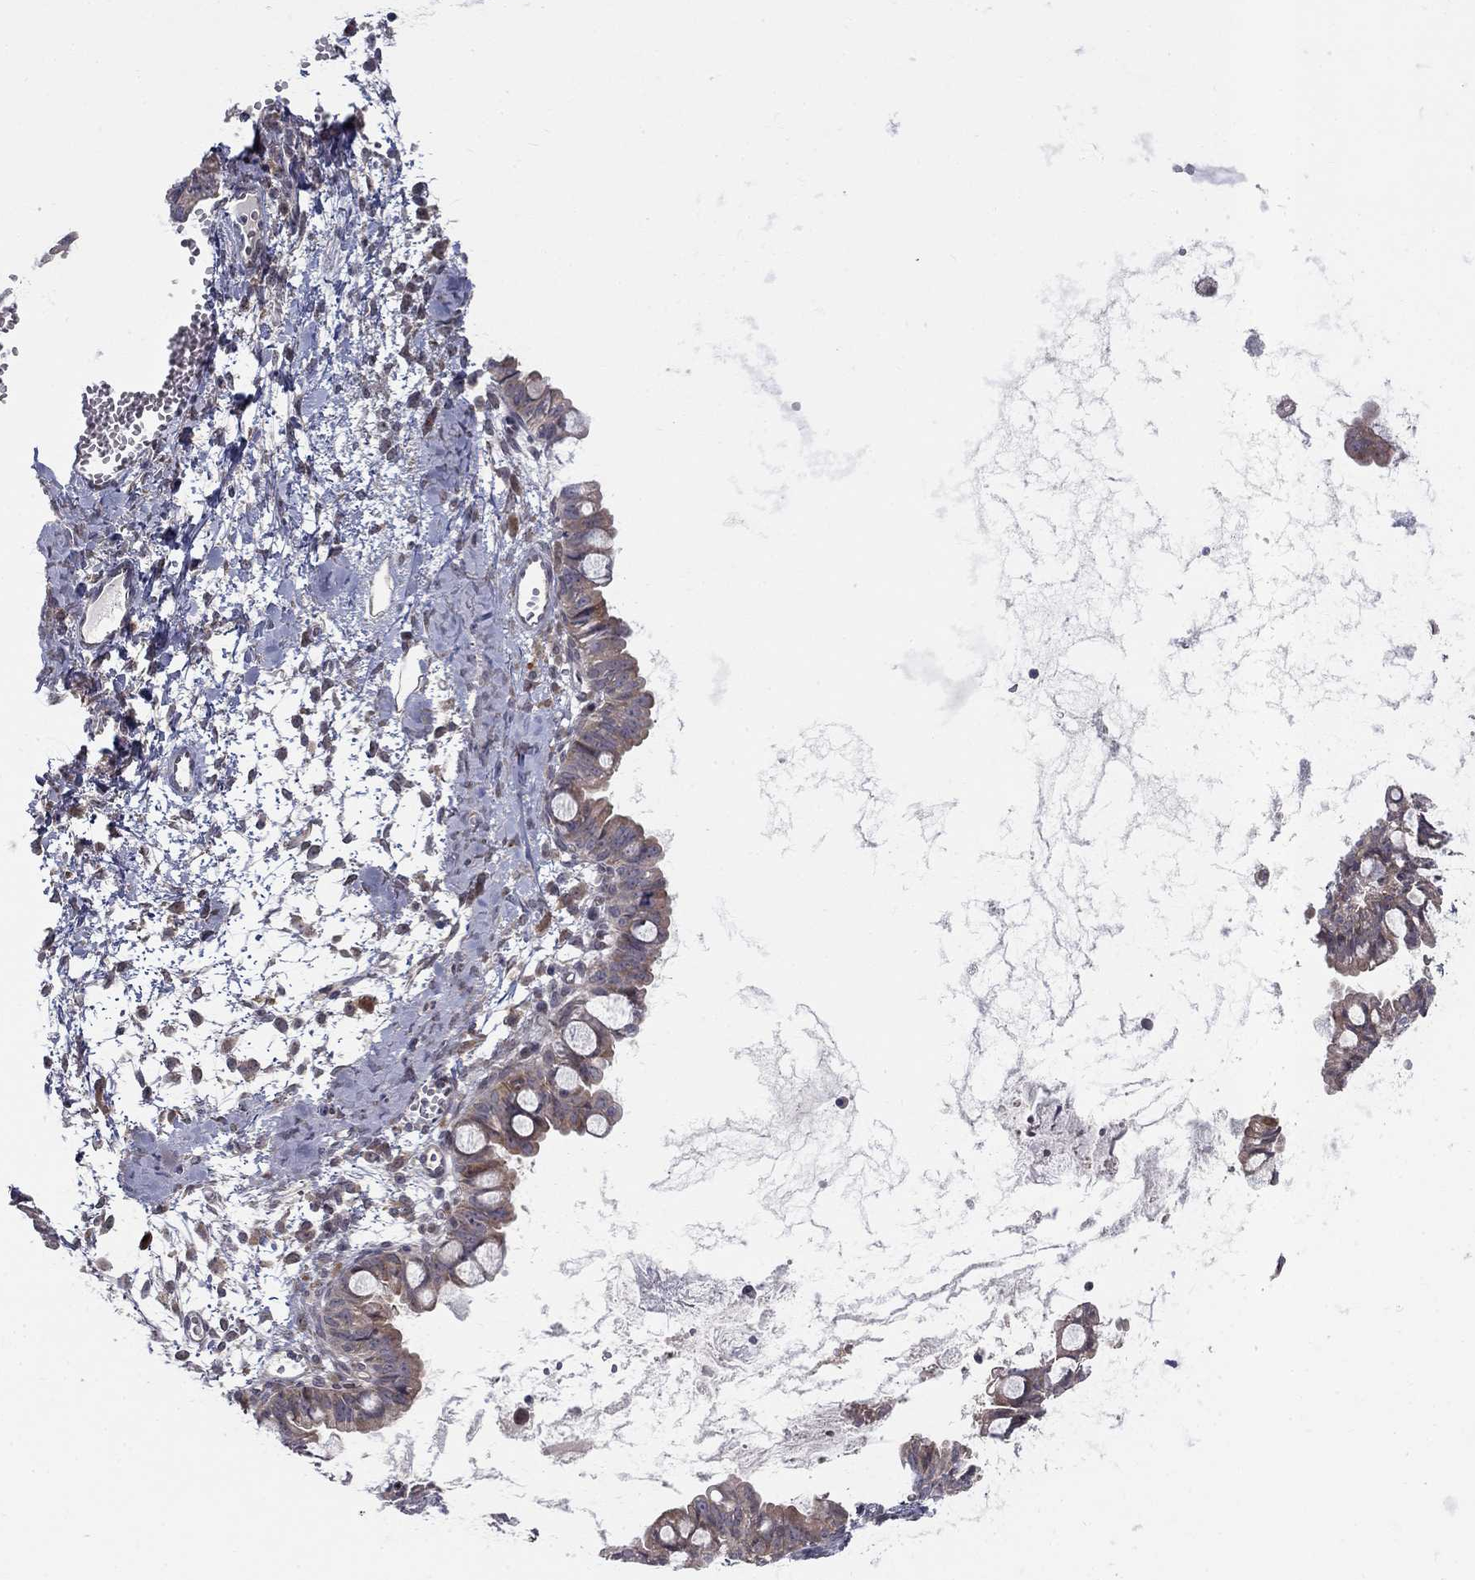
{"staining": {"intensity": "moderate", "quantity": "25%-75%", "location": "cytoplasmic/membranous"}, "tissue": "ovarian cancer", "cell_type": "Tumor cells", "image_type": "cancer", "snomed": [{"axis": "morphology", "description": "Cystadenocarcinoma, mucinous, NOS"}, {"axis": "topography", "description": "Ovary"}], "caption": "This micrograph exhibits immunohistochemistry (IHC) staining of ovarian cancer (mucinous cystadenocarcinoma), with medium moderate cytoplasmic/membranous positivity in about 25%-75% of tumor cells.", "gene": "WDR19", "patient": {"sex": "female", "age": 63}}